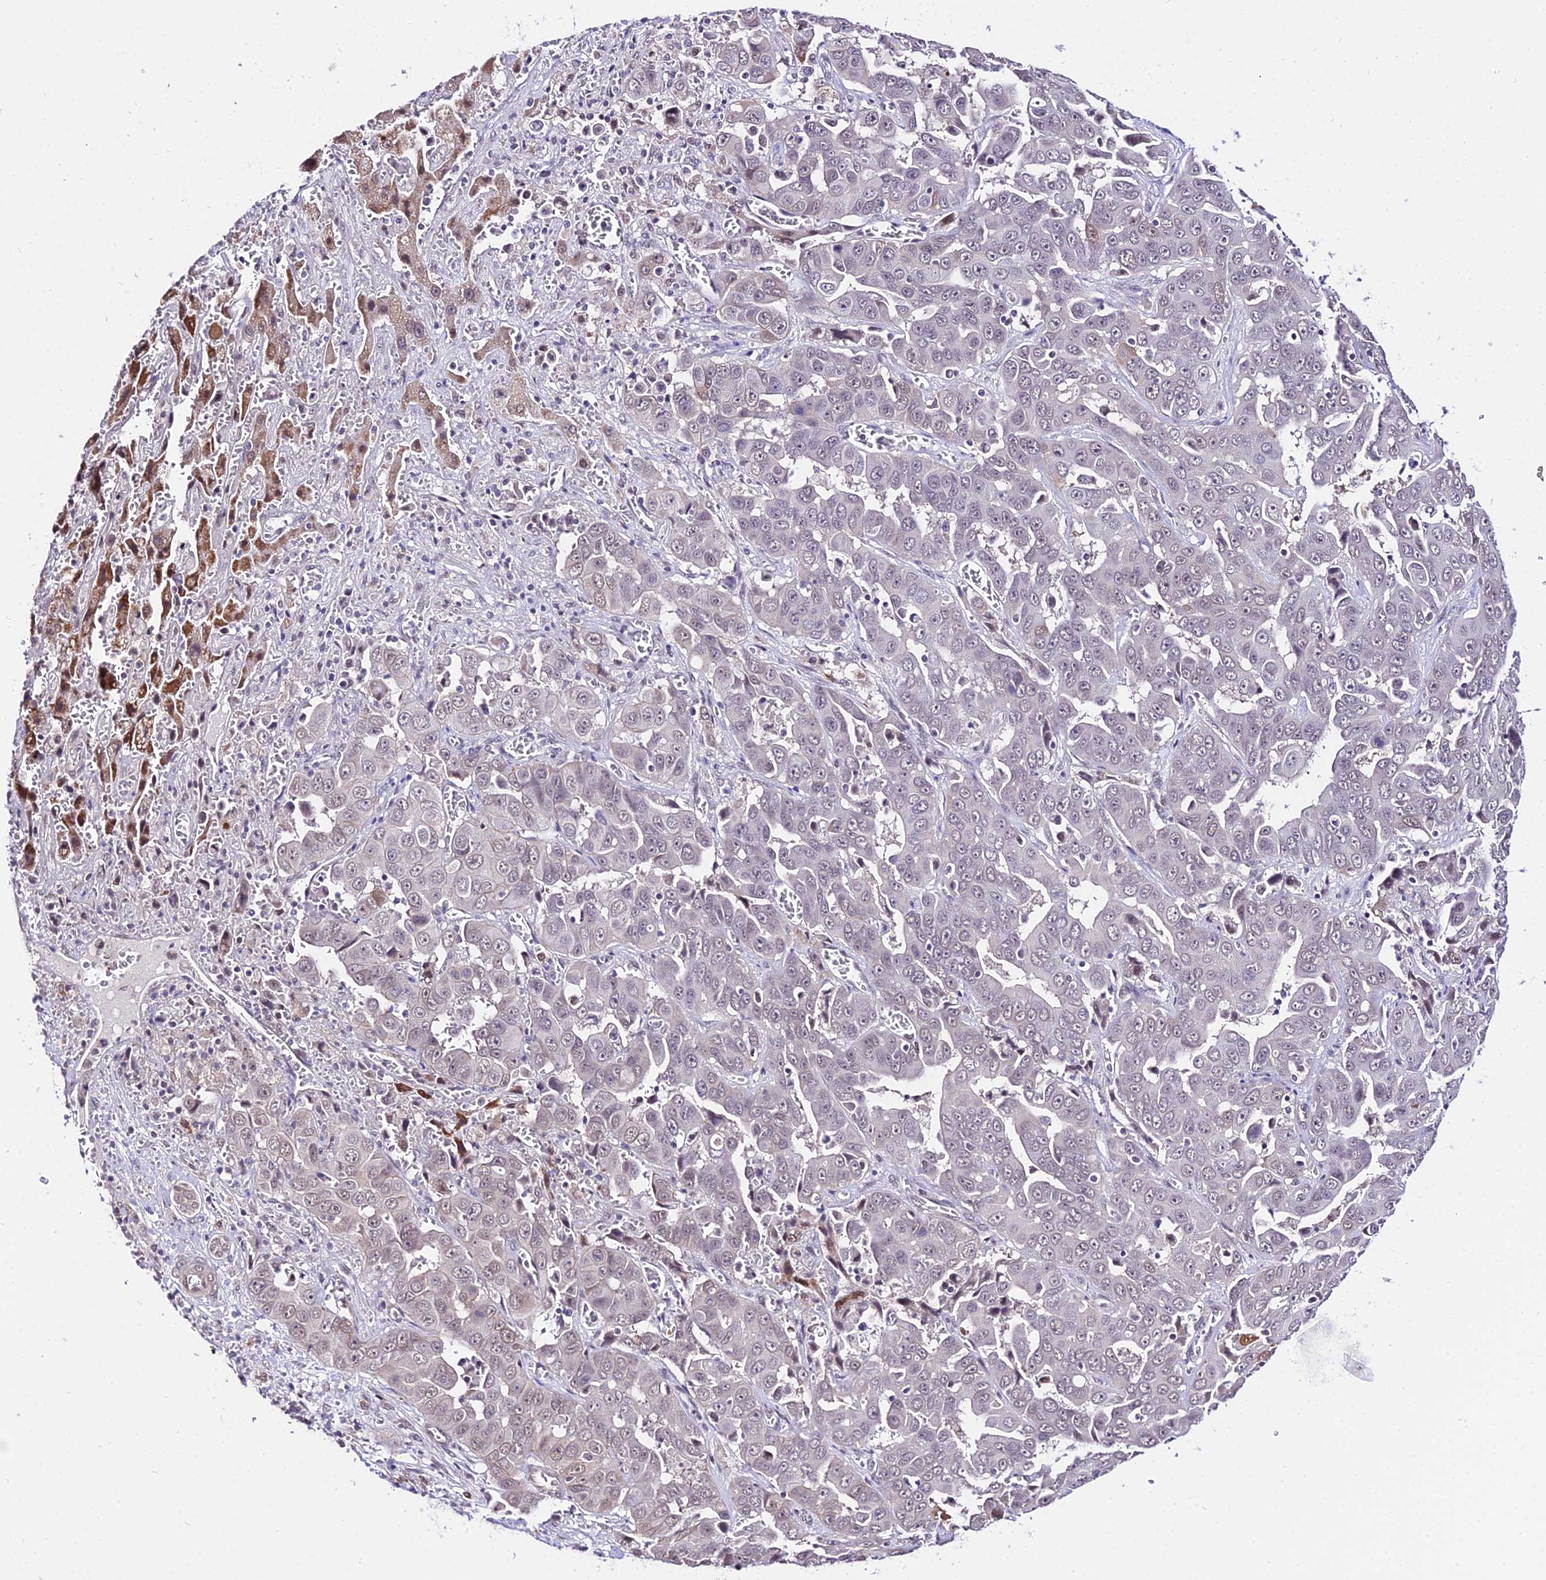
{"staining": {"intensity": "negative", "quantity": "none", "location": "none"}, "tissue": "liver cancer", "cell_type": "Tumor cells", "image_type": "cancer", "snomed": [{"axis": "morphology", "description": "Cholangiocarcinoma"}, {"axis": "topography", "description": "Liver"}], "caption": "The photomicrograph displays no staining of tumor cells in liver cancer (cholangiocarcinoma).", "gene": "POLR2I", "patient": {"sex": "female", "age": 52}}